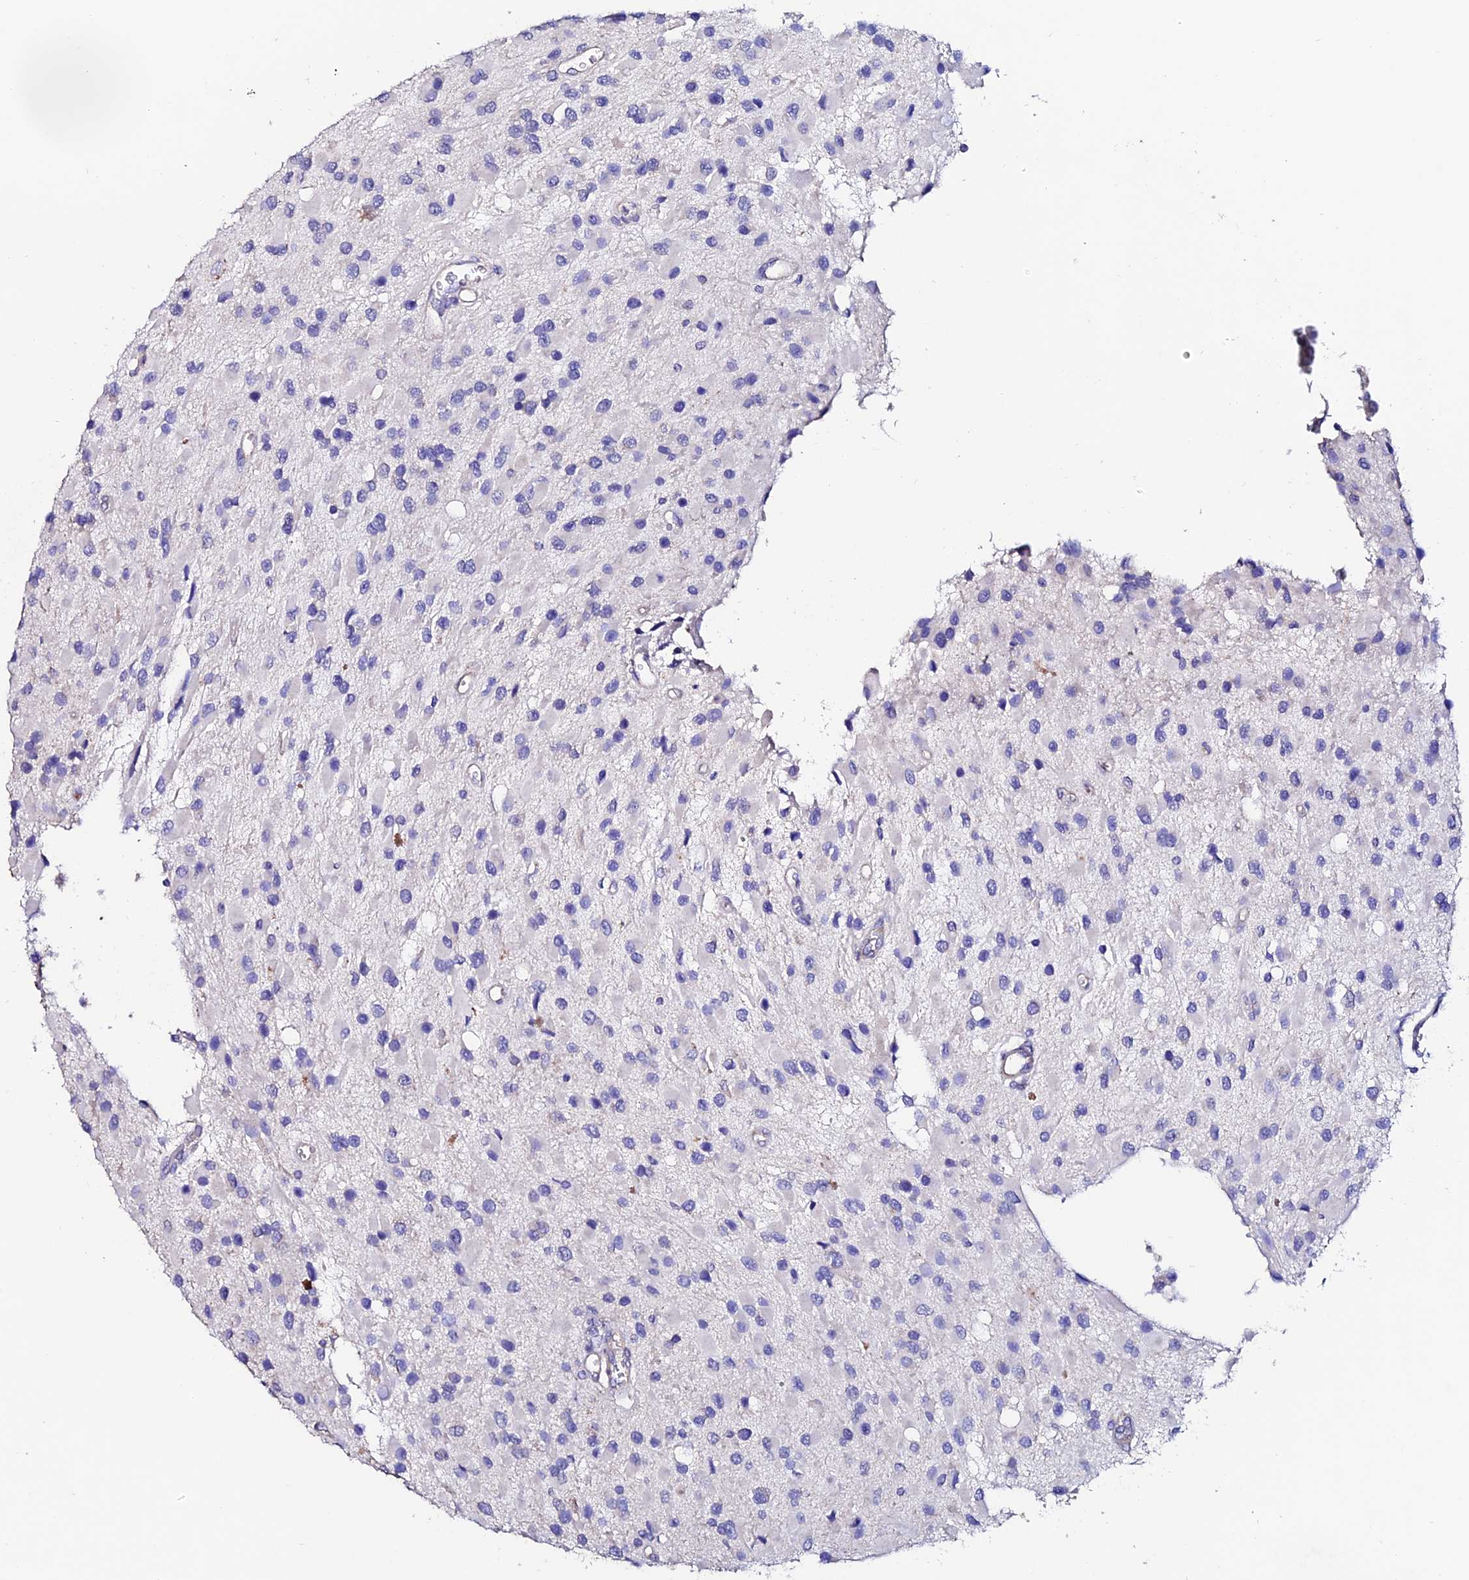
{"staining": {"intensity": "negative", "quantity": "none", "location": "none"}, "tissue": "glioma", "cell_type": "Tumor cells", "image_type": "cancer", "snomed": [{"axis": "morphology", "description": "Glioma, malignant, High grade"}, {"axis": "topography", "description": "Brain"}], "caption": "There is no significant staining in tumor cells of glioma. The staining is performed using DAB (3,3'-diaminobenzidine) brown chromogen with nuclei counter-stained in using hematoxylin.", "gene": "ESM1", "patient": {"sex": "male", "age": 53}}